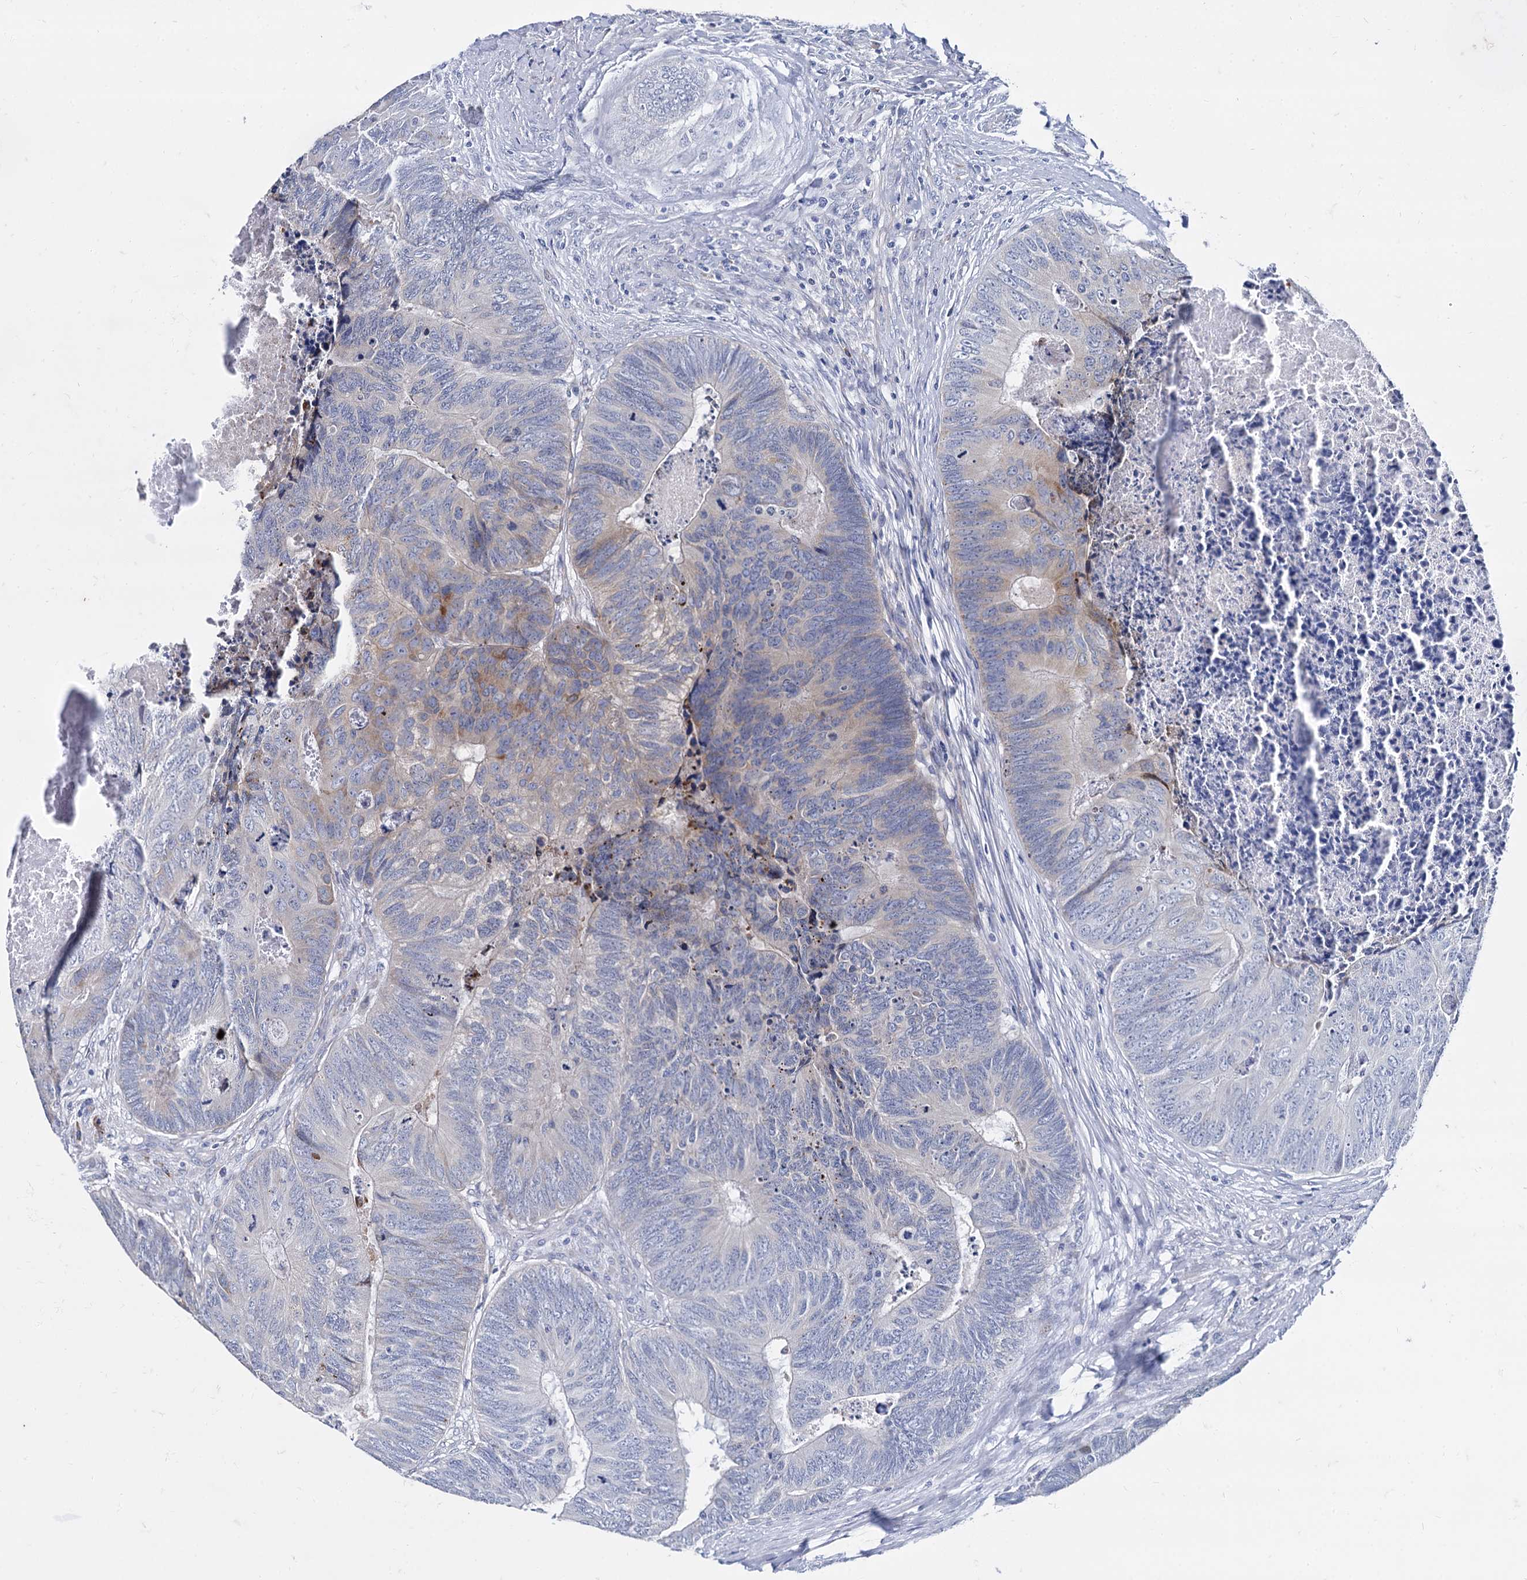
{"staining": {"intensity": "weak", "quantity": "<25%", "location": "cytoplasmic/membranous"}, "tissue": "colorectal cancer", "cell_type": "Tumor cells", "image_type": "cancer", "snomed": [{"axis": "morphology", "description": "Adenocarcinoma, NOS"}, {"axis": "topography", "description": "Colon"}], "caption": "Tumor cells show no significant protein positivity in adenocarcinoma (colorectal).", "gene": "FOXR2", "patient": {"sex": "female", "age": 67}}